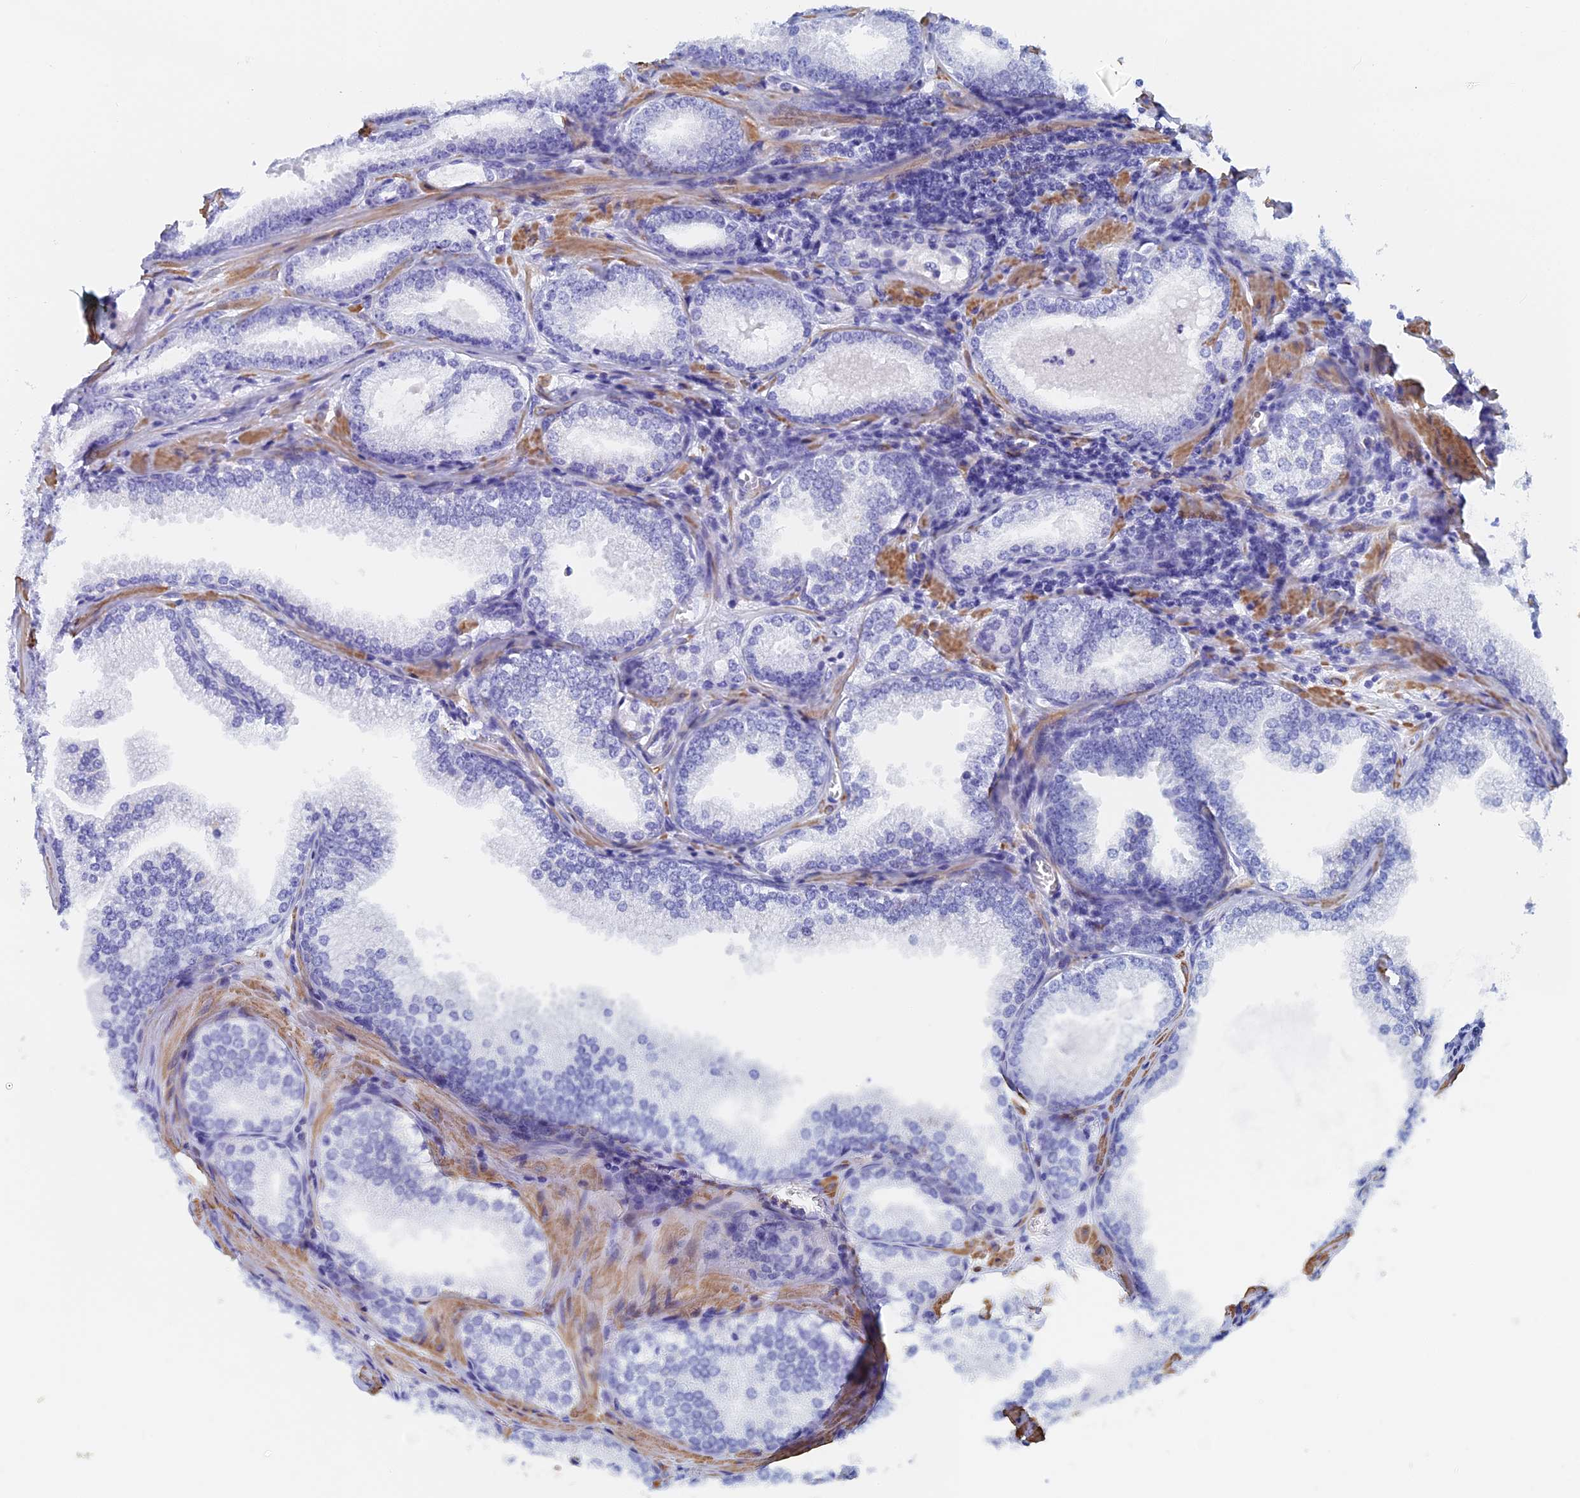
{"staining": {"intensity": "negative", "quantity": "none", "location": "none"}, "tissue": "prostate cancer", "cell_type": "Tumor cells", "image_type": "cancer", "snomed": [{"axis": "morphology", "description": "Adenocarcinoma, Low grade"}, {"axis": "topography", "description": "Prostate"}], "caption": "Immunohistochemistry (IHC) photomicrograph of human prostate cancer stained for a protein (brown), which demonstrates no expression in tumor cells.", "gene": "KCNK18", "patient": {"sex": "male", "age": 60}}